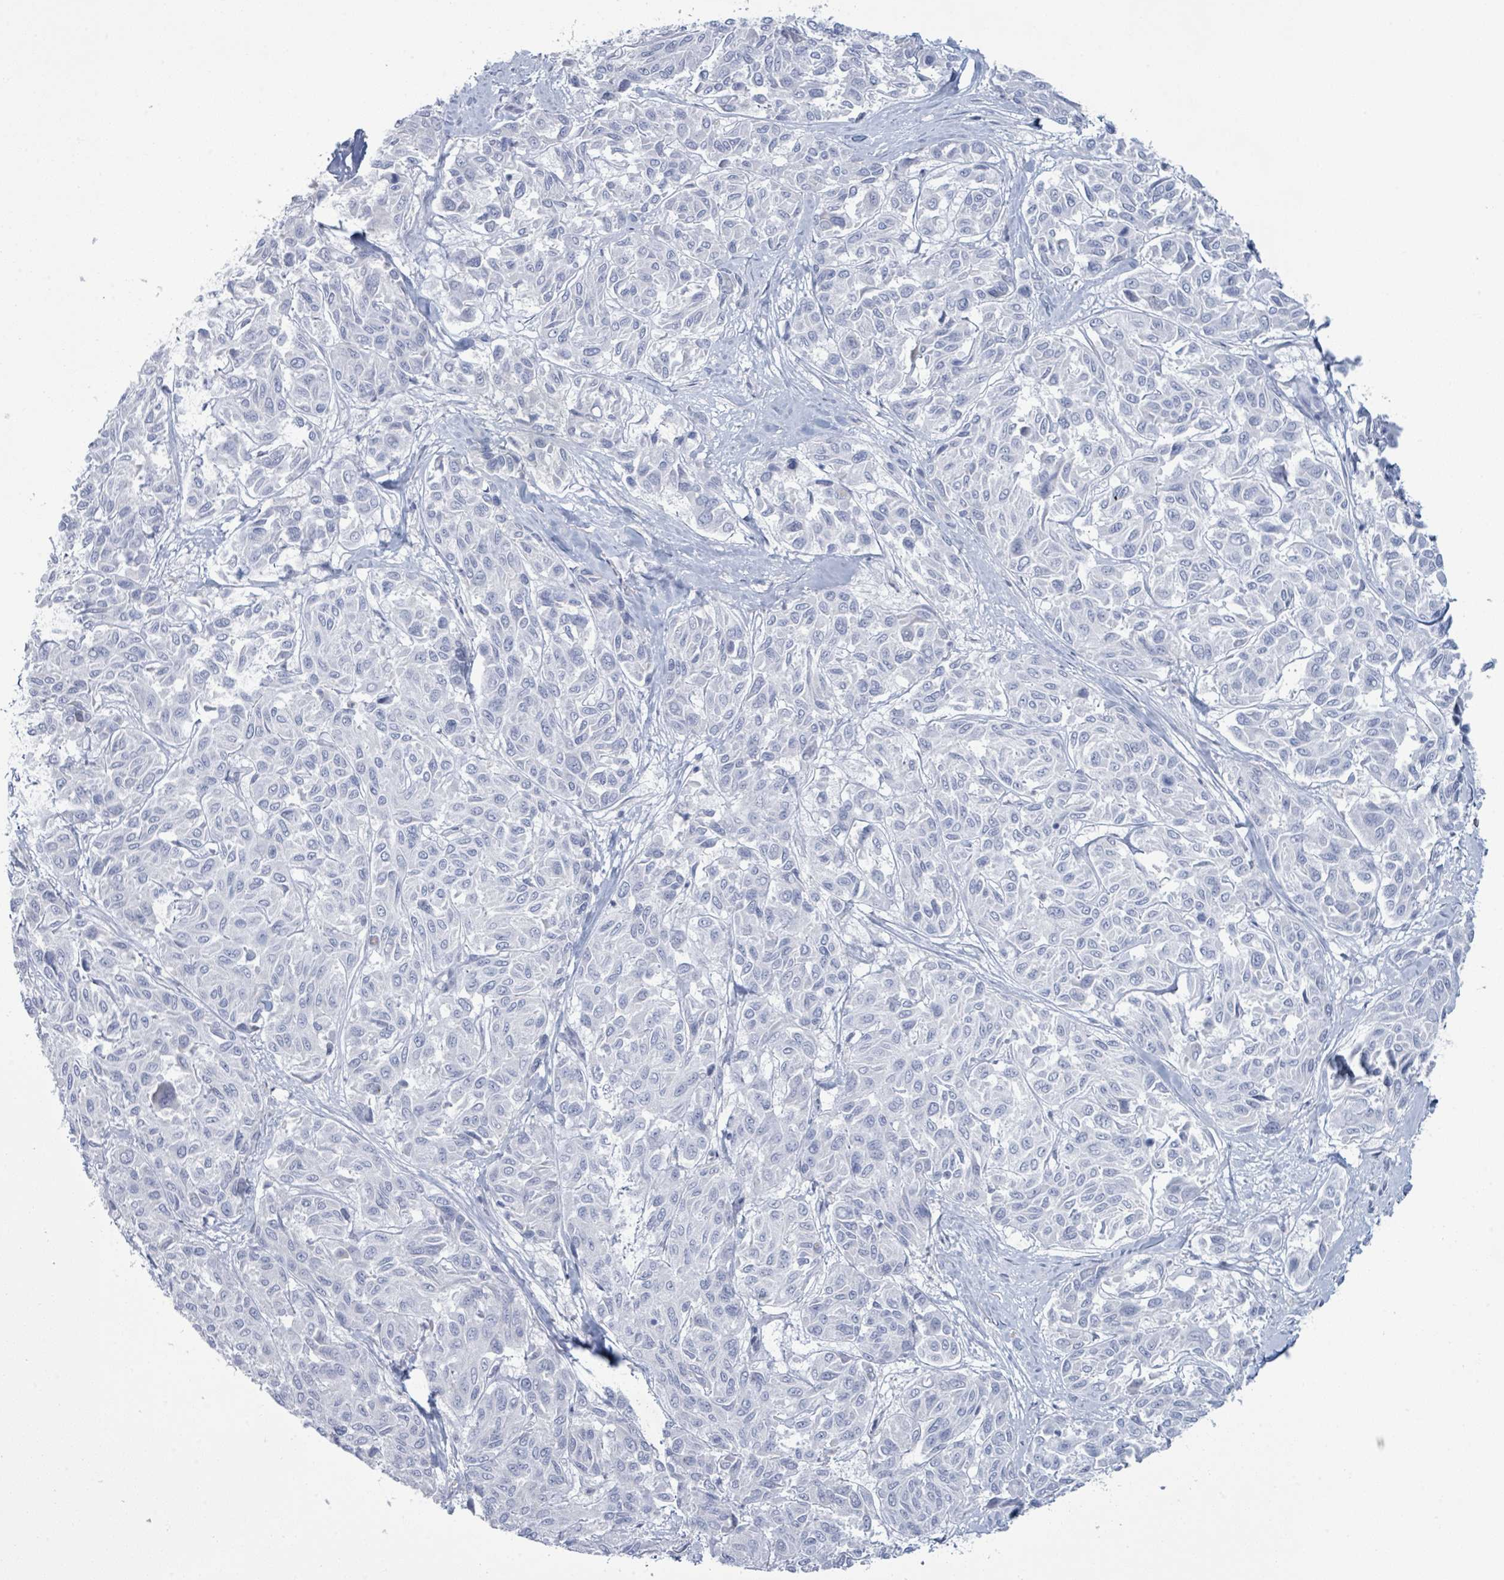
{"staining": {"intensity": "negative", "quantity": "none", "location": "none"}, "tissue": "melanoma", "cell_type": "Tumor cells", "image_type": "cancer", "snomed": [{"axis": "morphology", "description": "Malignant melanoma, NOS"}, {"axis": "topography", "description": "Skin"}], "caption": "This is a micrograph of immunohistochemistry (IHC) staining of malignant melanoma, which shows no staining in tumor cells.", "gene": "PGA3", "patient": {"sex": "female", "age": 66}}